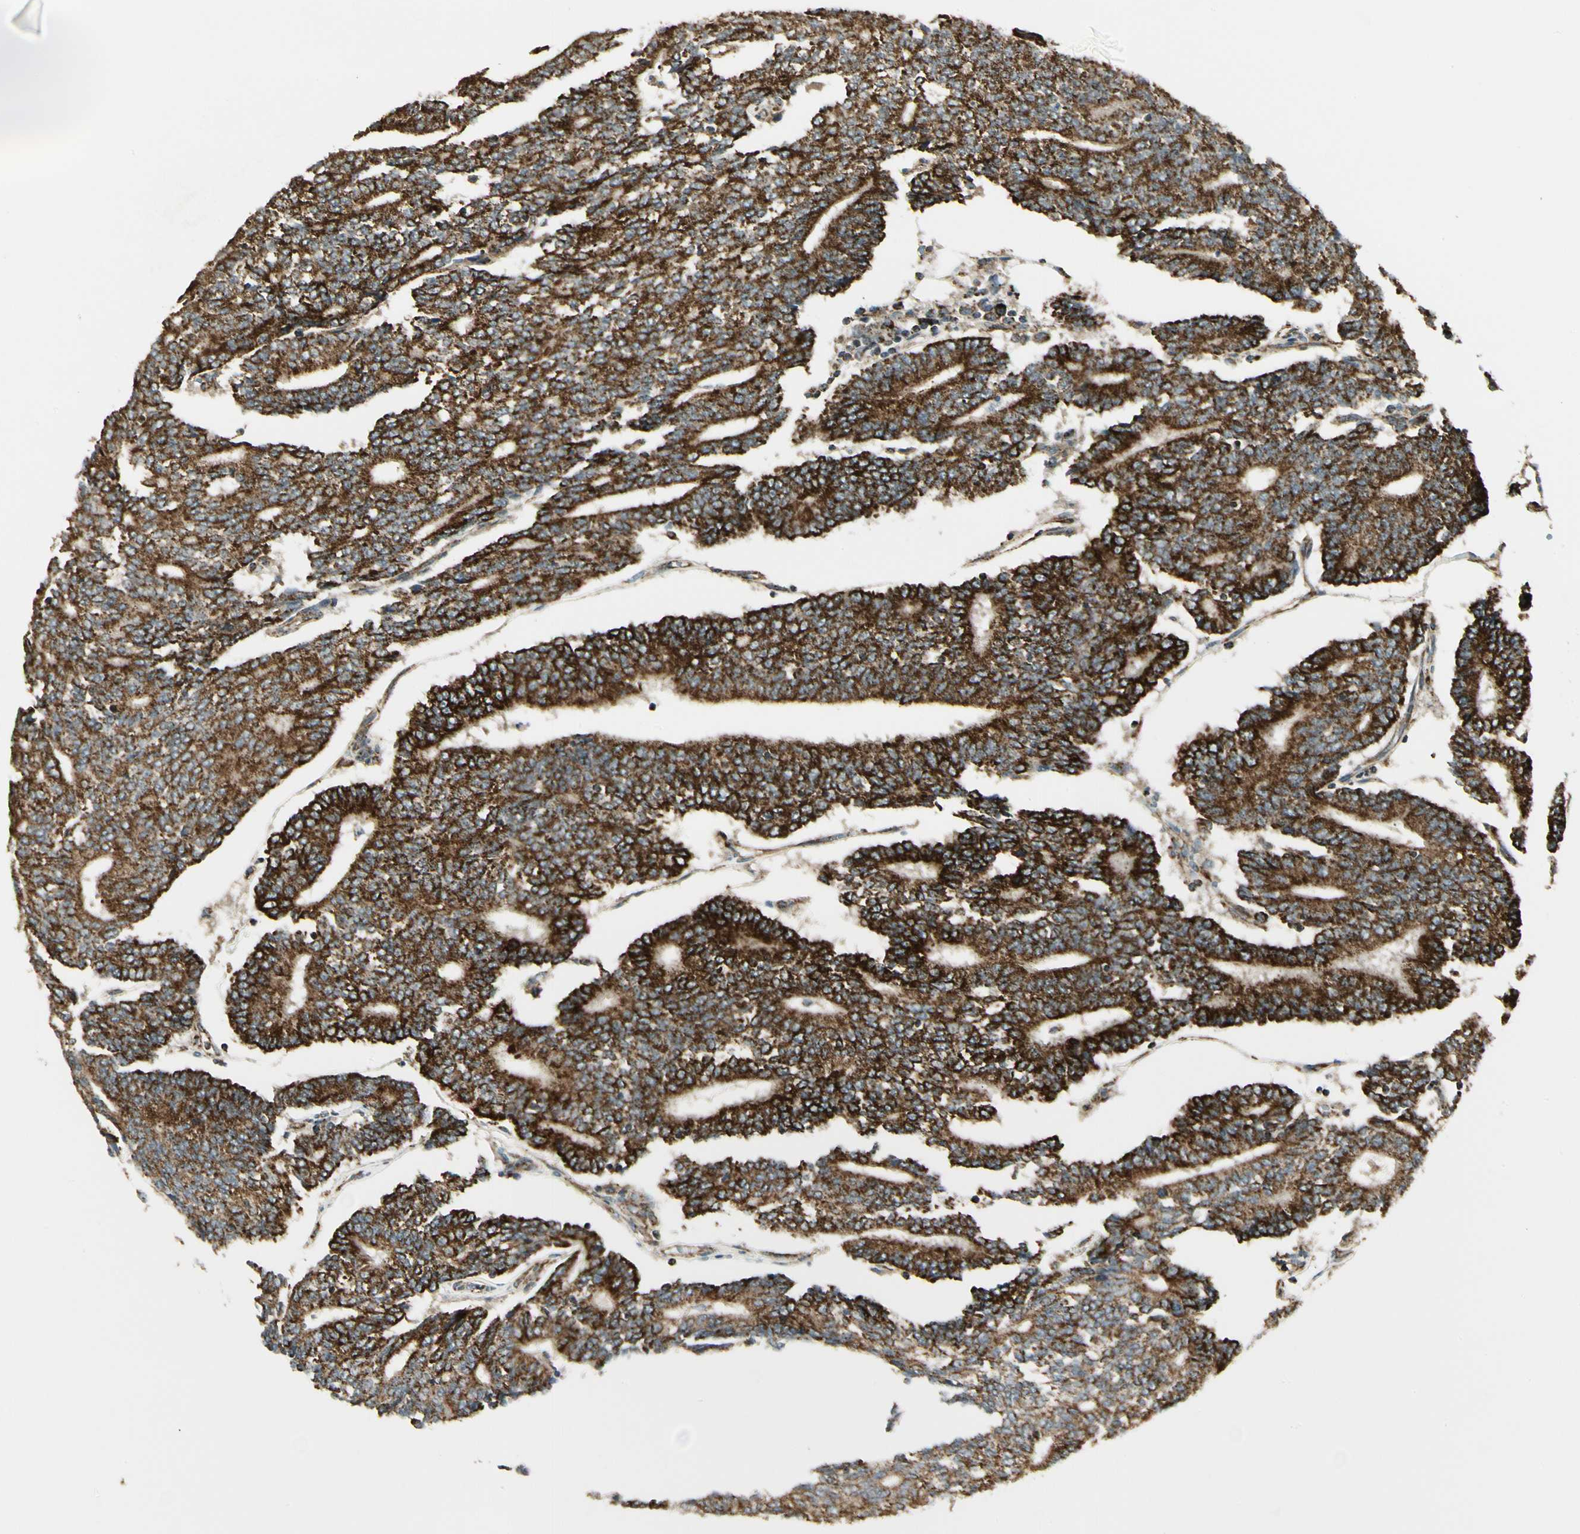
{"staining": {"intensity": "strong", "quantity": ">75%", "location": "cytoplasmic/membranous"}, "tissue": "prostate cancer", "cell_type": "Tumor cells", "image_type": "cancer", "snomed": [{"axis": "morphology", "description": "Adenocarcinoma, High grade"}, {"axis": "topography", "description": "Prostate"}], "caption": "This photomicrograph exhibits immunohistochemistry staining of human prostate cancer, with high strong cytoplasmic/membranous staining in about >75% of tumor cells.", "gene": "EPHB3", "patient": {"sex": "male", "age": 55}}